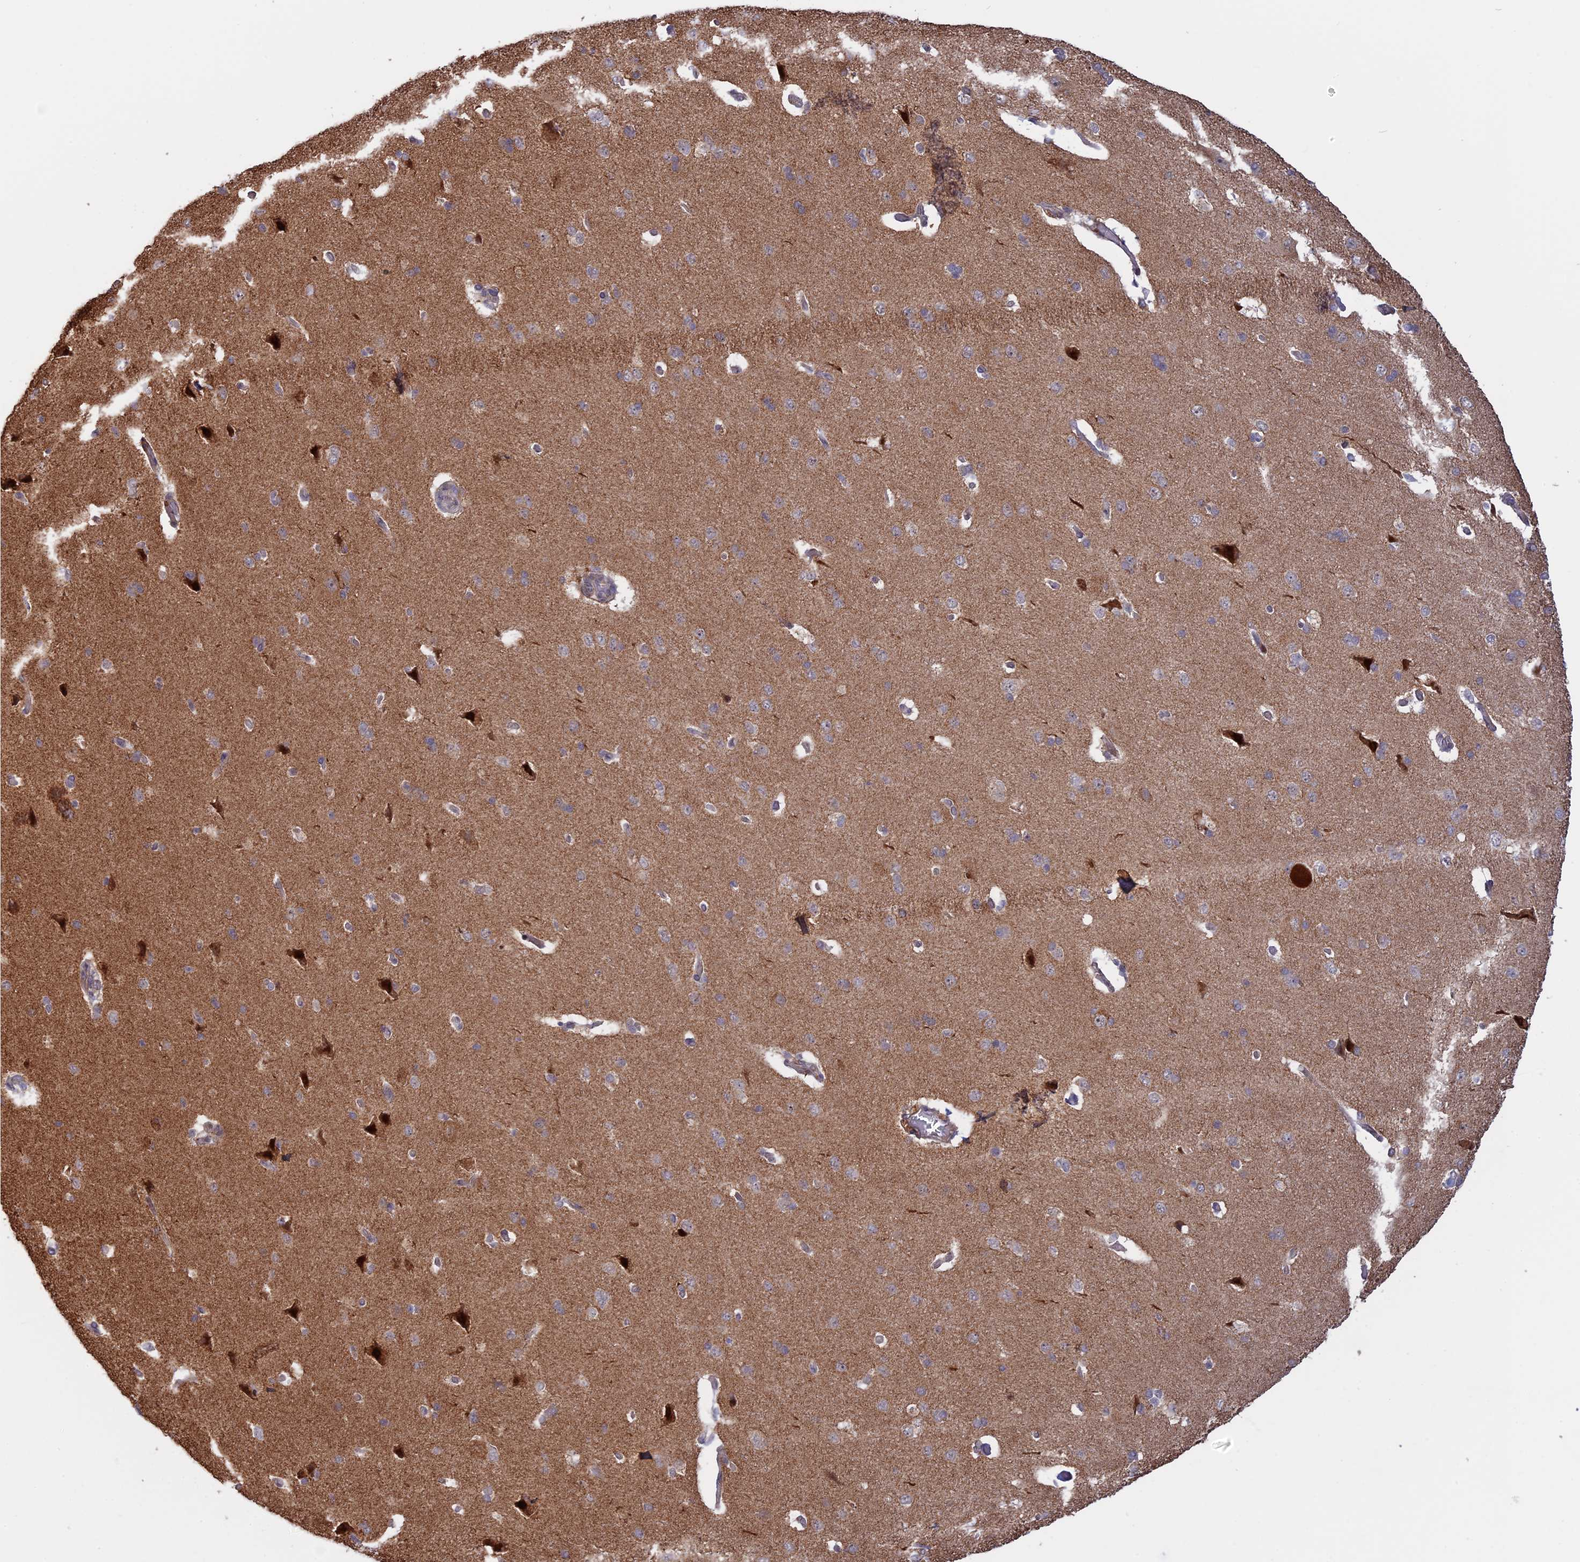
{"staining": {"intensity": "negative", "quantity": "none", "location": "none"}, "tissue": "cerebral cortex", "cell_type": "Endothelial cells", "image_type": "normal", "snomed": [{"axis": "morphology", "description": "Normal tissue, NOS"}, {"axis": "topography", "description": "Cerebral cortex"}], "caption": "Immunohistochemical staining of normal human cerebral cortex shows no significant positivity in endothelial cells.", "gene": "GSKIP", "patient": {"sex": "male", "age": 62}}